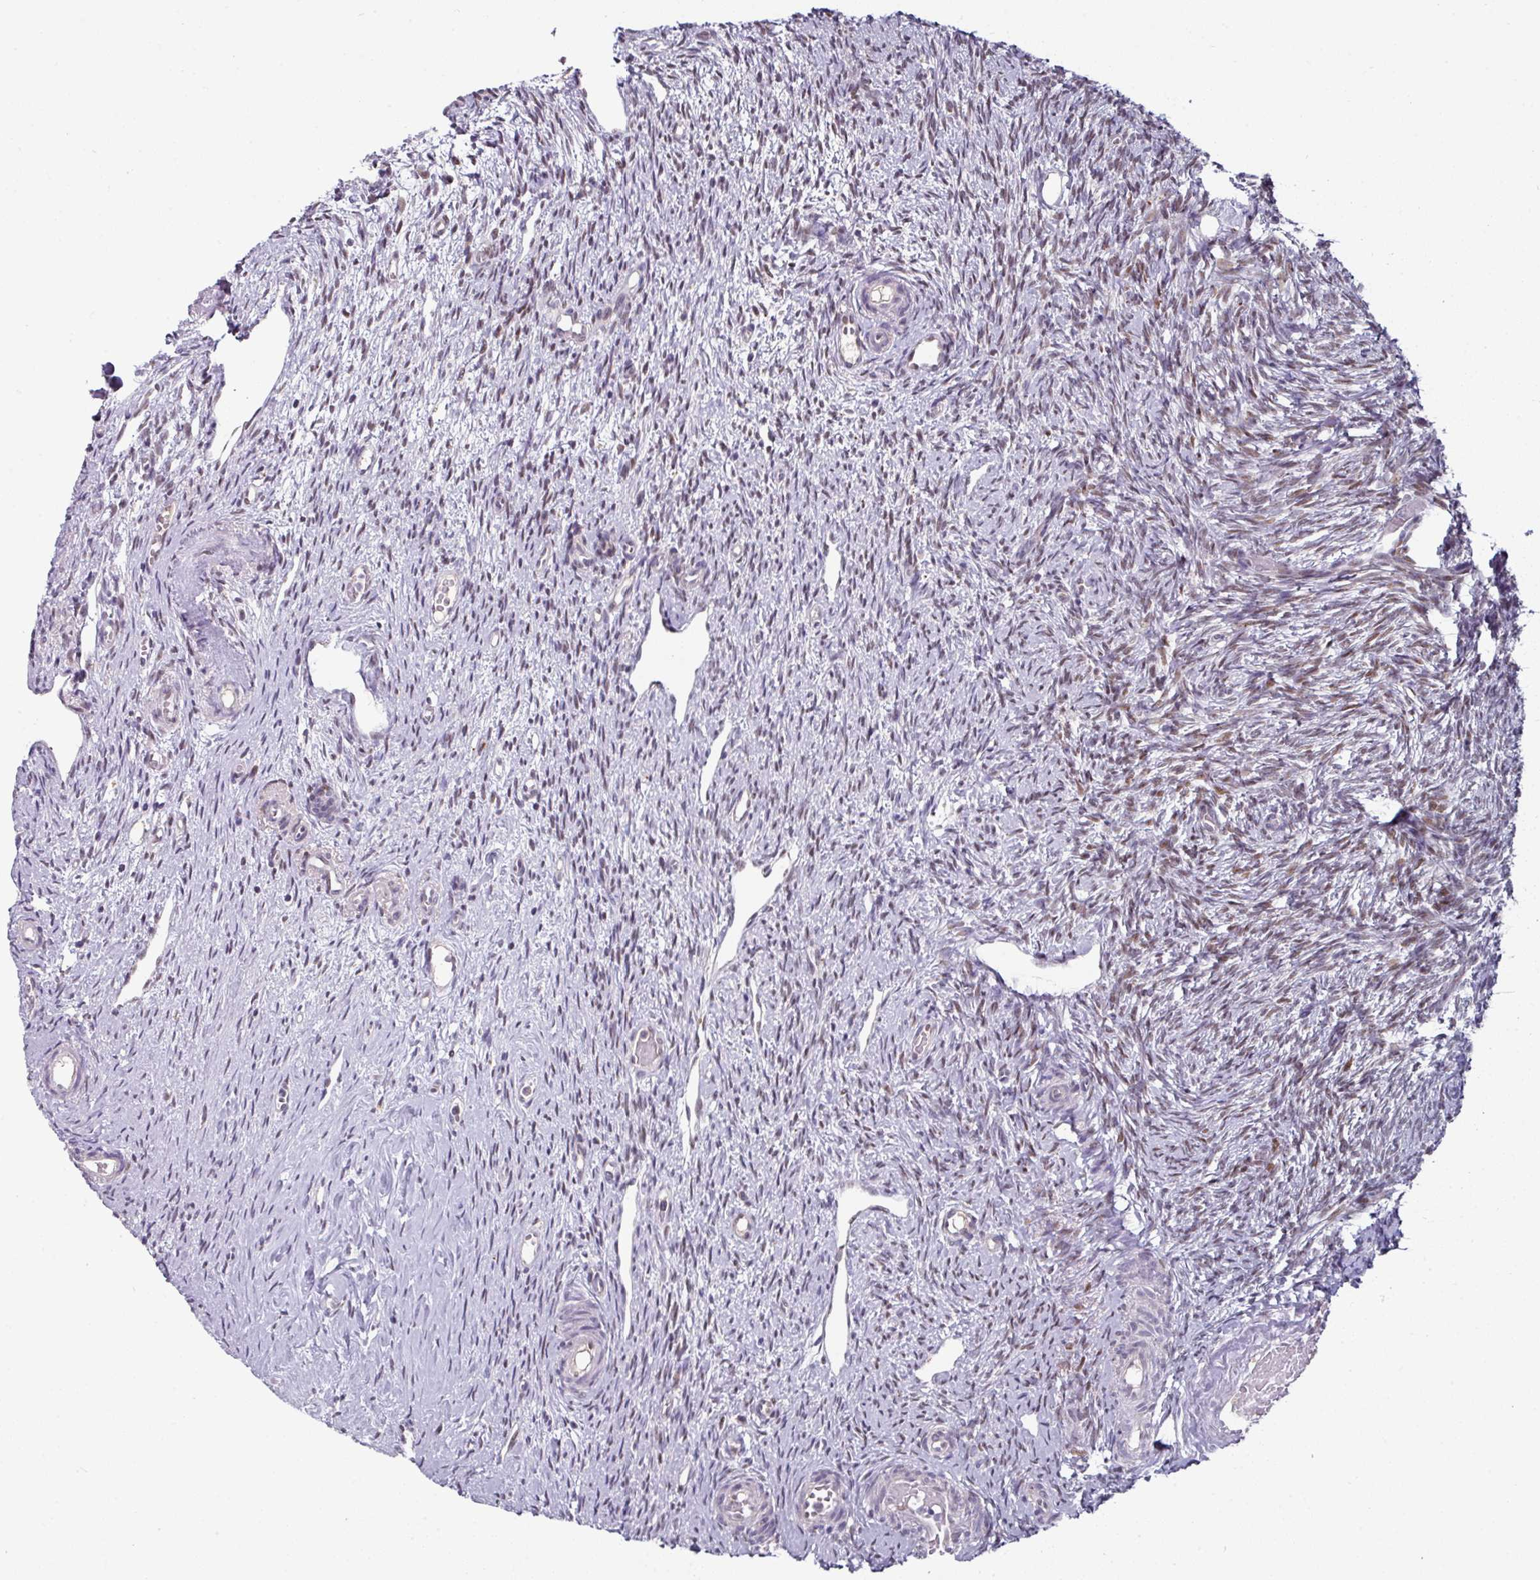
{"staining": {"intensity": "weak", "quantity": ">75%", "location": "cytoplasmic/membranous"}, "tissue": "ovary", "cell_type": "Follicle cells", "image_type": "normal", "snomed": [{"axis": "morphology", "description": "Normal tissue, NOS"}, {"axis": "topography", "description": "Ovary"}], "caption": "Ovary stained with IHC reveals weak cytoplasmic/membranous staining in about >75% of follicle cells.", "gene": "SWSAP1", "patient": {"sex": "female", "age": 51}}